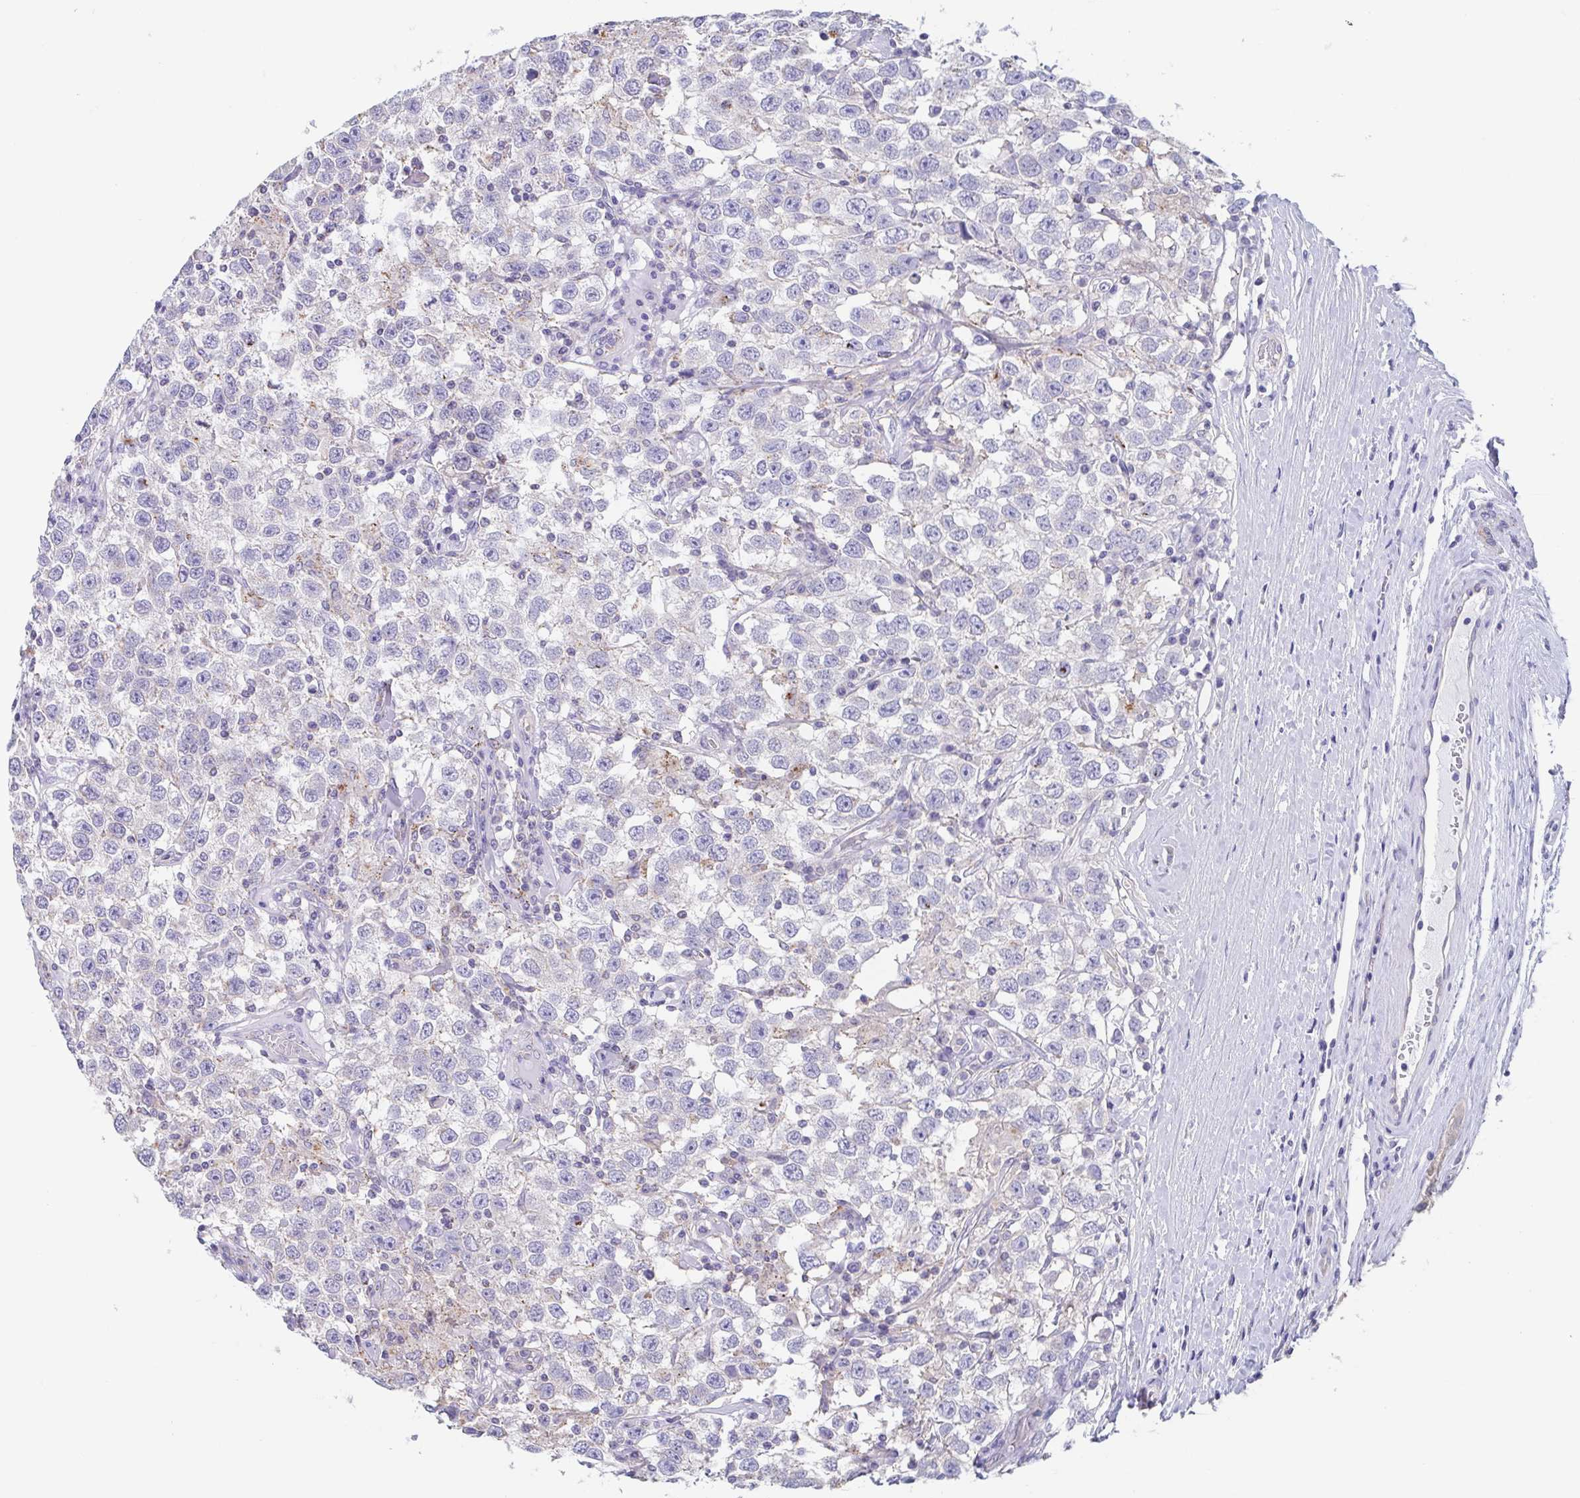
{"staining": {"intensity": "negative", "quantity": "none", "location": "none"}, "tissue": "testis cancer", "cell_type": "Tumor cells", "image_type": "cancer", "snomed": [{"axis": "morphology", "description": "Seminoma, NOS"}, {"axis": "topography", "description": "Testis"}], "caption": "Immunohistochemical staining of human seminoma (testis) reveals no significant staining in tumor cells.", "gene": "CHMP5", "patient": {"sex": "male", "age": 41}}